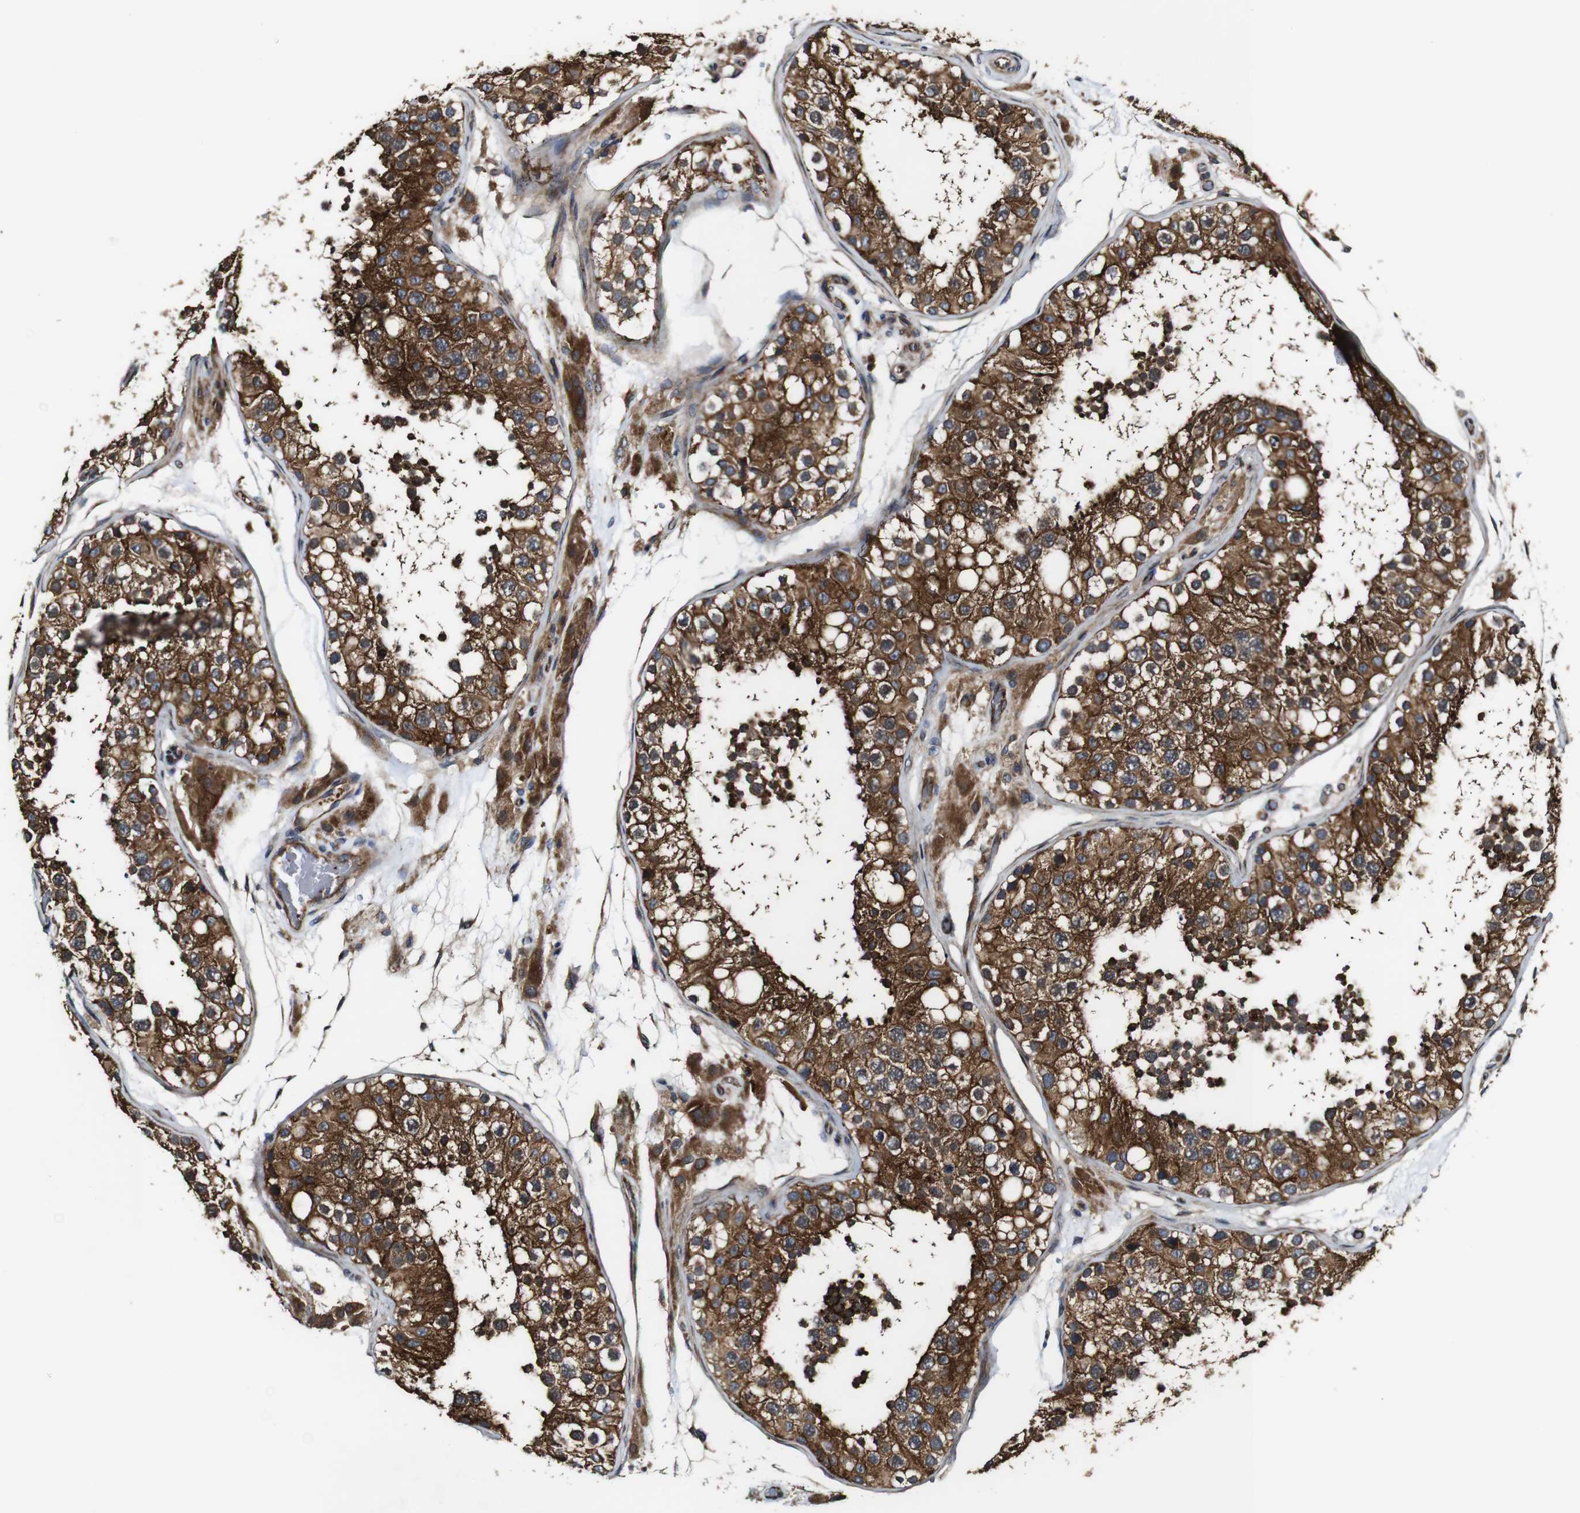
{"staining": {"intensity": "strong", "quantity": ">75%", "location": "cytoplasmic/membranous"}, "tissue": "testis", "cell_type": "Cells in seminiferous ducts", "image_type": "normal", "snomed": [{"axis": "morphology", "description": "Normal tissue, NOS"}, {"axis": "topography", "description": "Testis"}, {"axis": "topography", "description": "Epididymis"}], "caption": "Testis stained with a brown dye reveals strong cytoplasmic/membranous positive staining in about >75% of cells in seminiferous ducts.", "gene": "TNIK", "patient": {"sex": "male", "age": 26}}